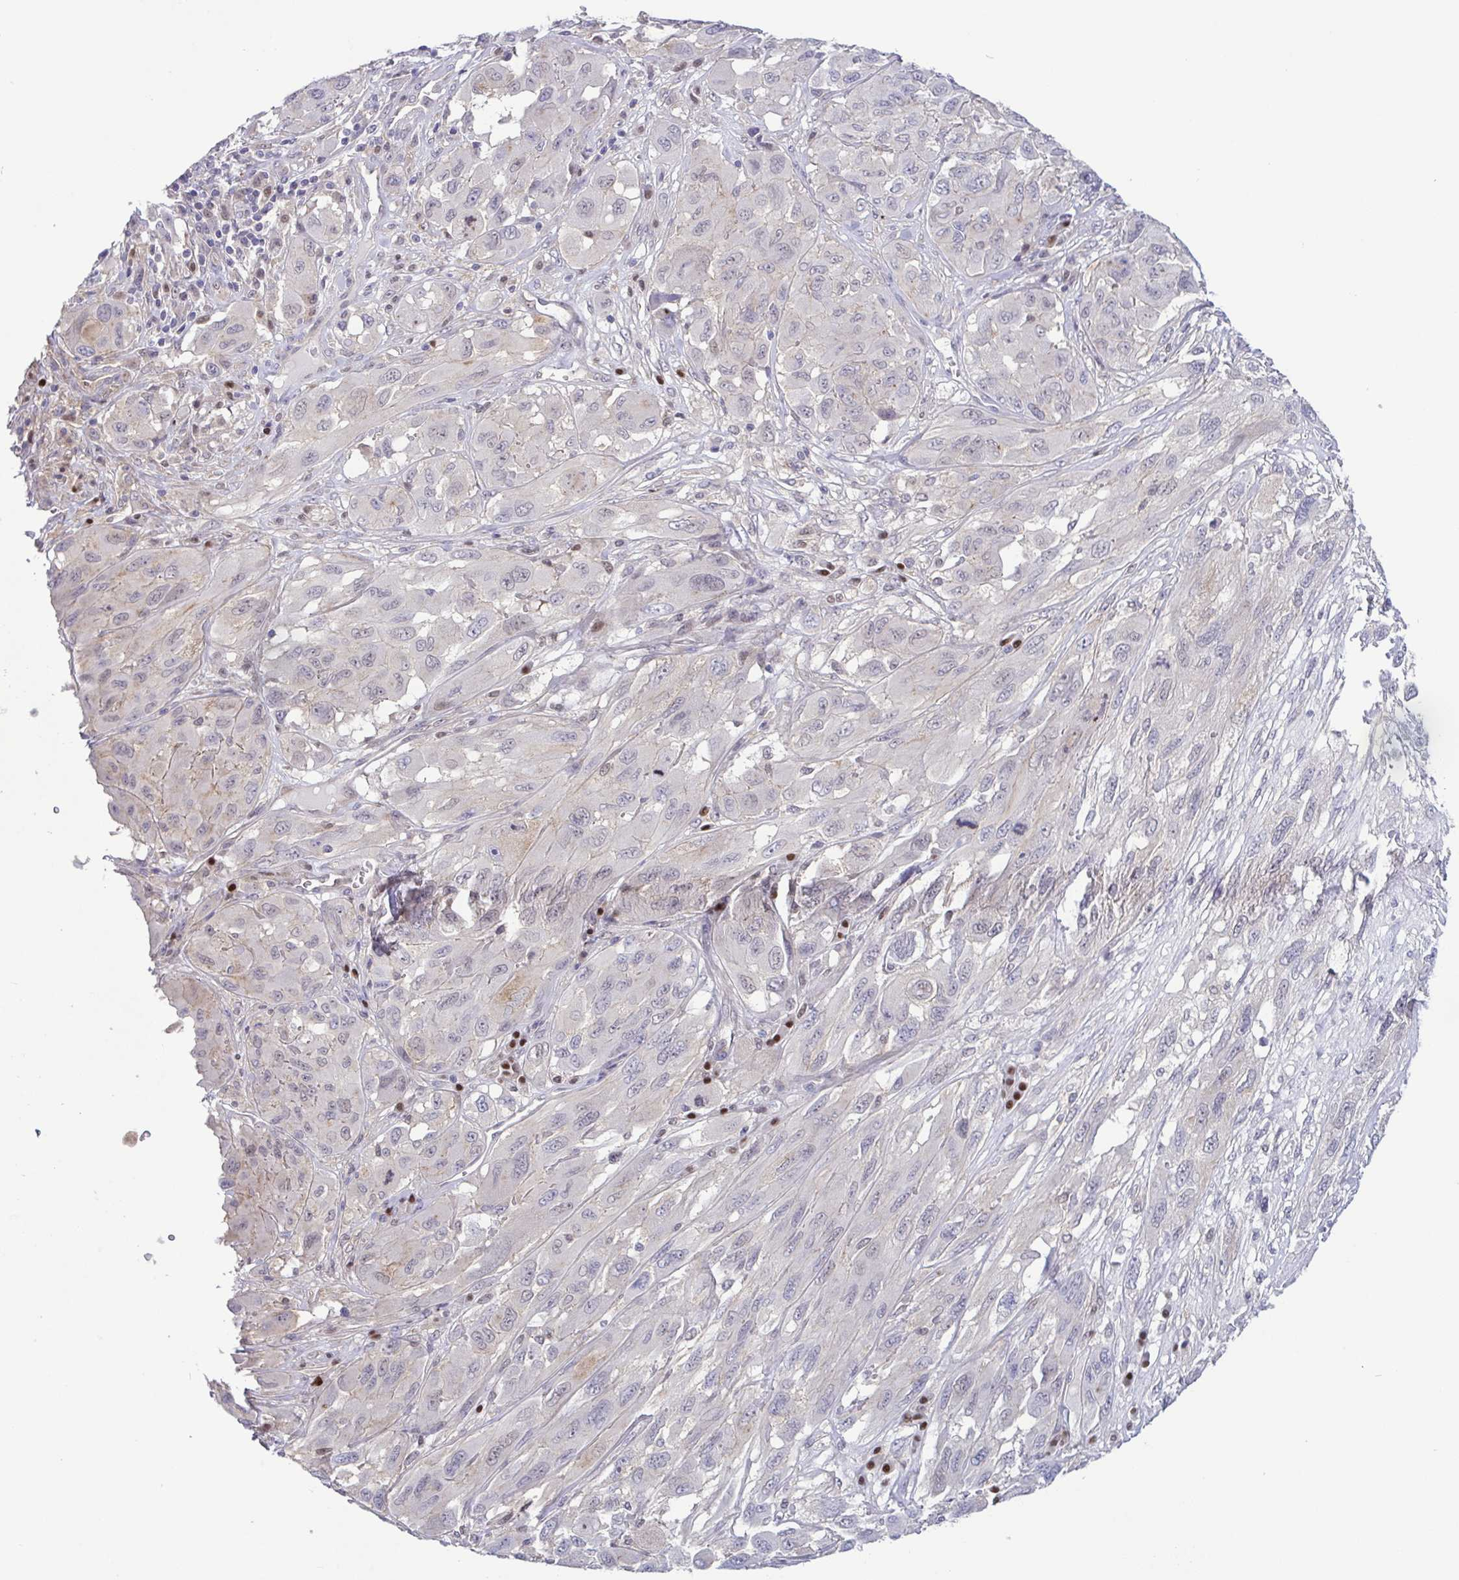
{"staining": {"intensity": "negative", "quantity": "none", "location": "none"}, "tissue": "melanoma", "cell_type": "Tumor cells", "image_type": "cancer", "snomed": [{"axis": "morphology", "description": "Malignant melanoma, NOS"}, {"axis": "topography", "description": "Skin"}], "caption": "Tumor cells show no significant positivity in malignant melanoma.", "gene": "UBE2Q1", "patient": {"sex": "female", "age": 91}}